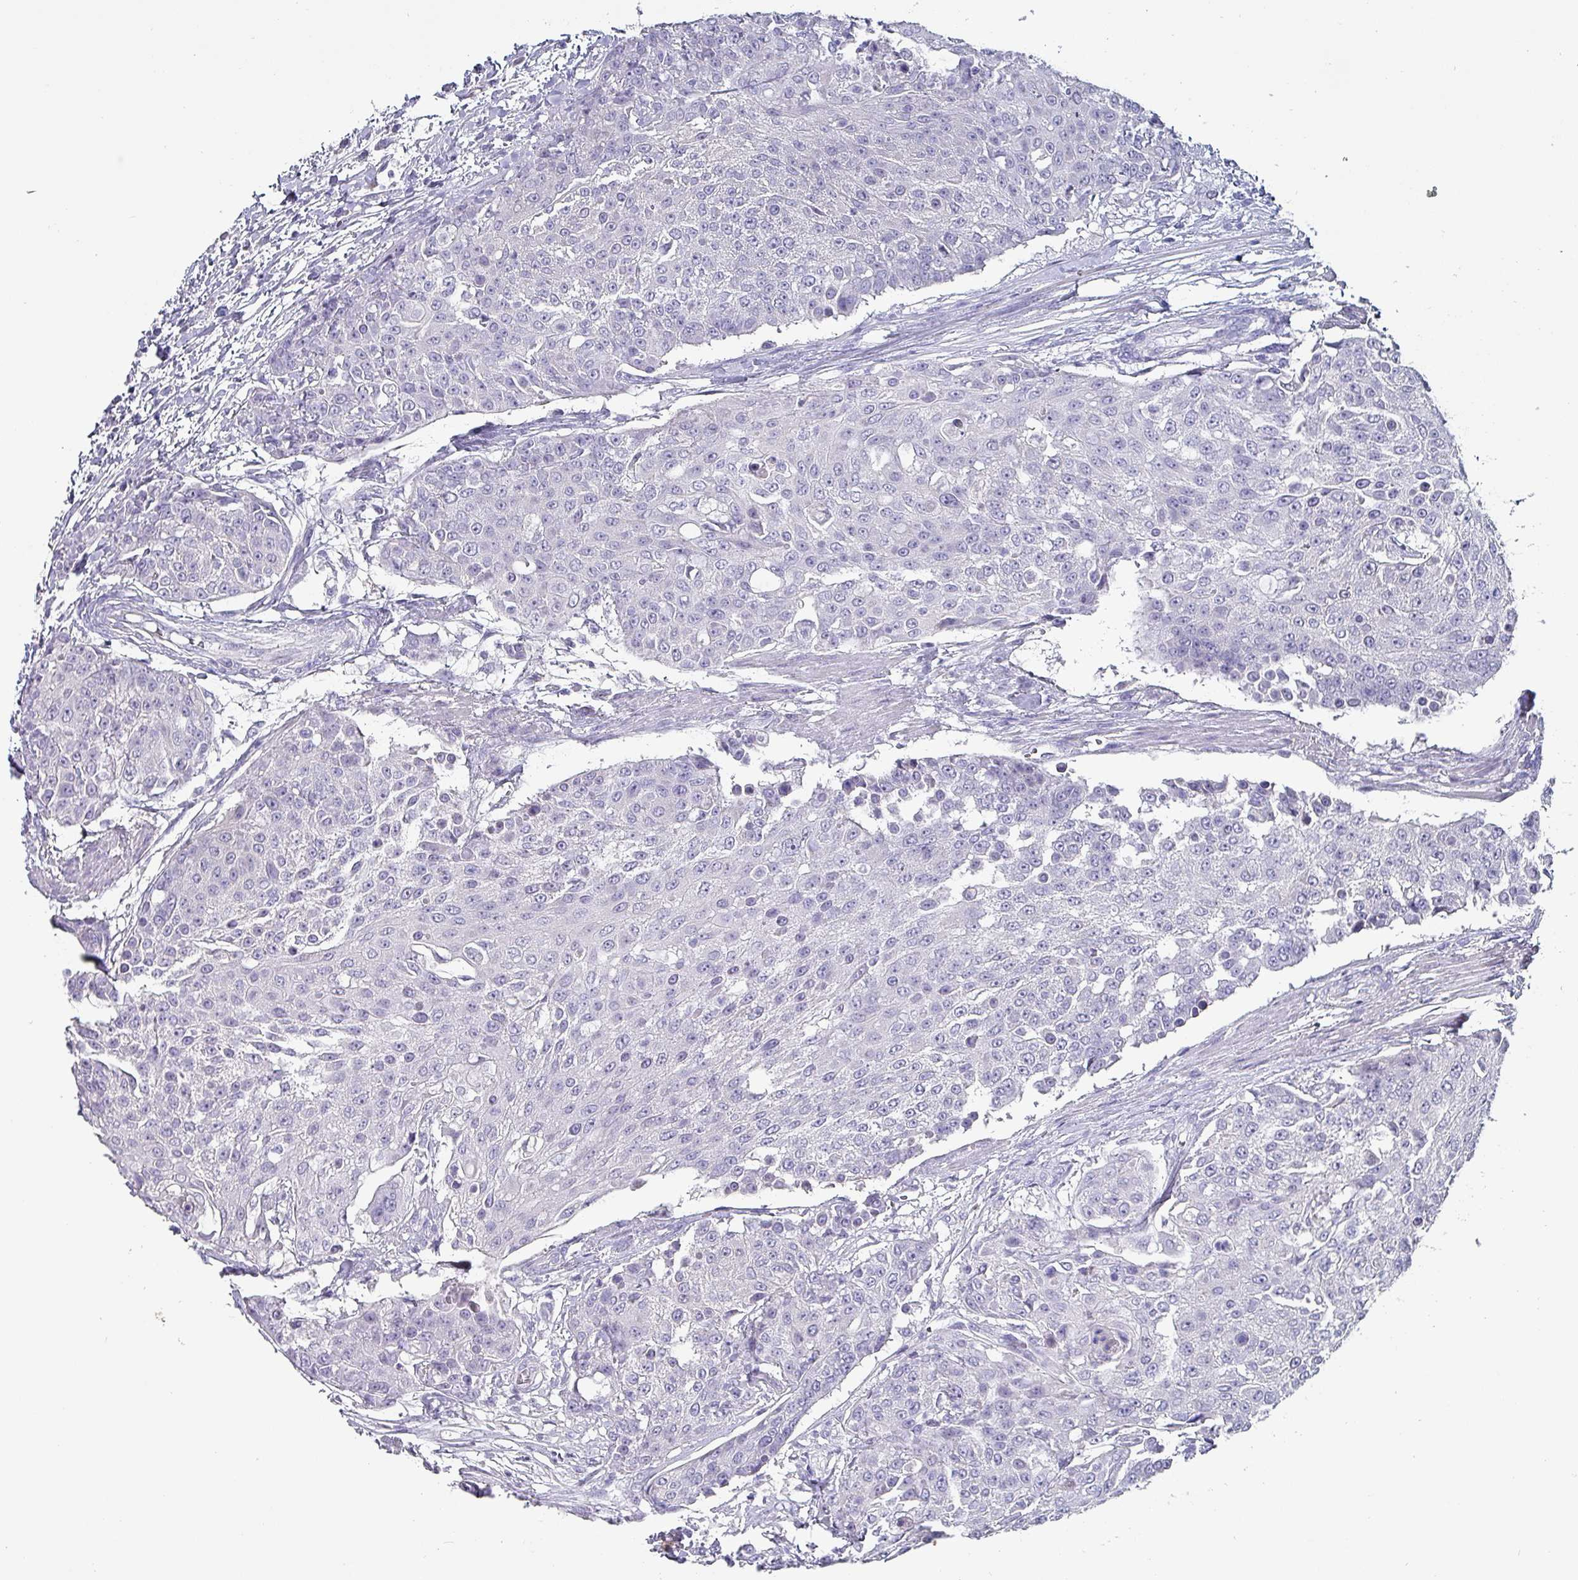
{"staining": {"intensity": "negative", "quantity": "none", "location": "none"}, "tissue": "urothelial cancer", "cell_type": "Tumor cells", "image_type": "cancer", "snomed": [{"axis": "morphology", "description": "Urothelial carcinoma, High grade"}, {"axis": "topography", "description": "Urinary bladder"}], "caption": "A high-resolution micrograph shows IHC staining of urothelial carcinoma (high-grade), which displays no significant positivity in tumor cells.", "gene": "INS-IGF2", "patient": {"sex": "female", "age": 63}}